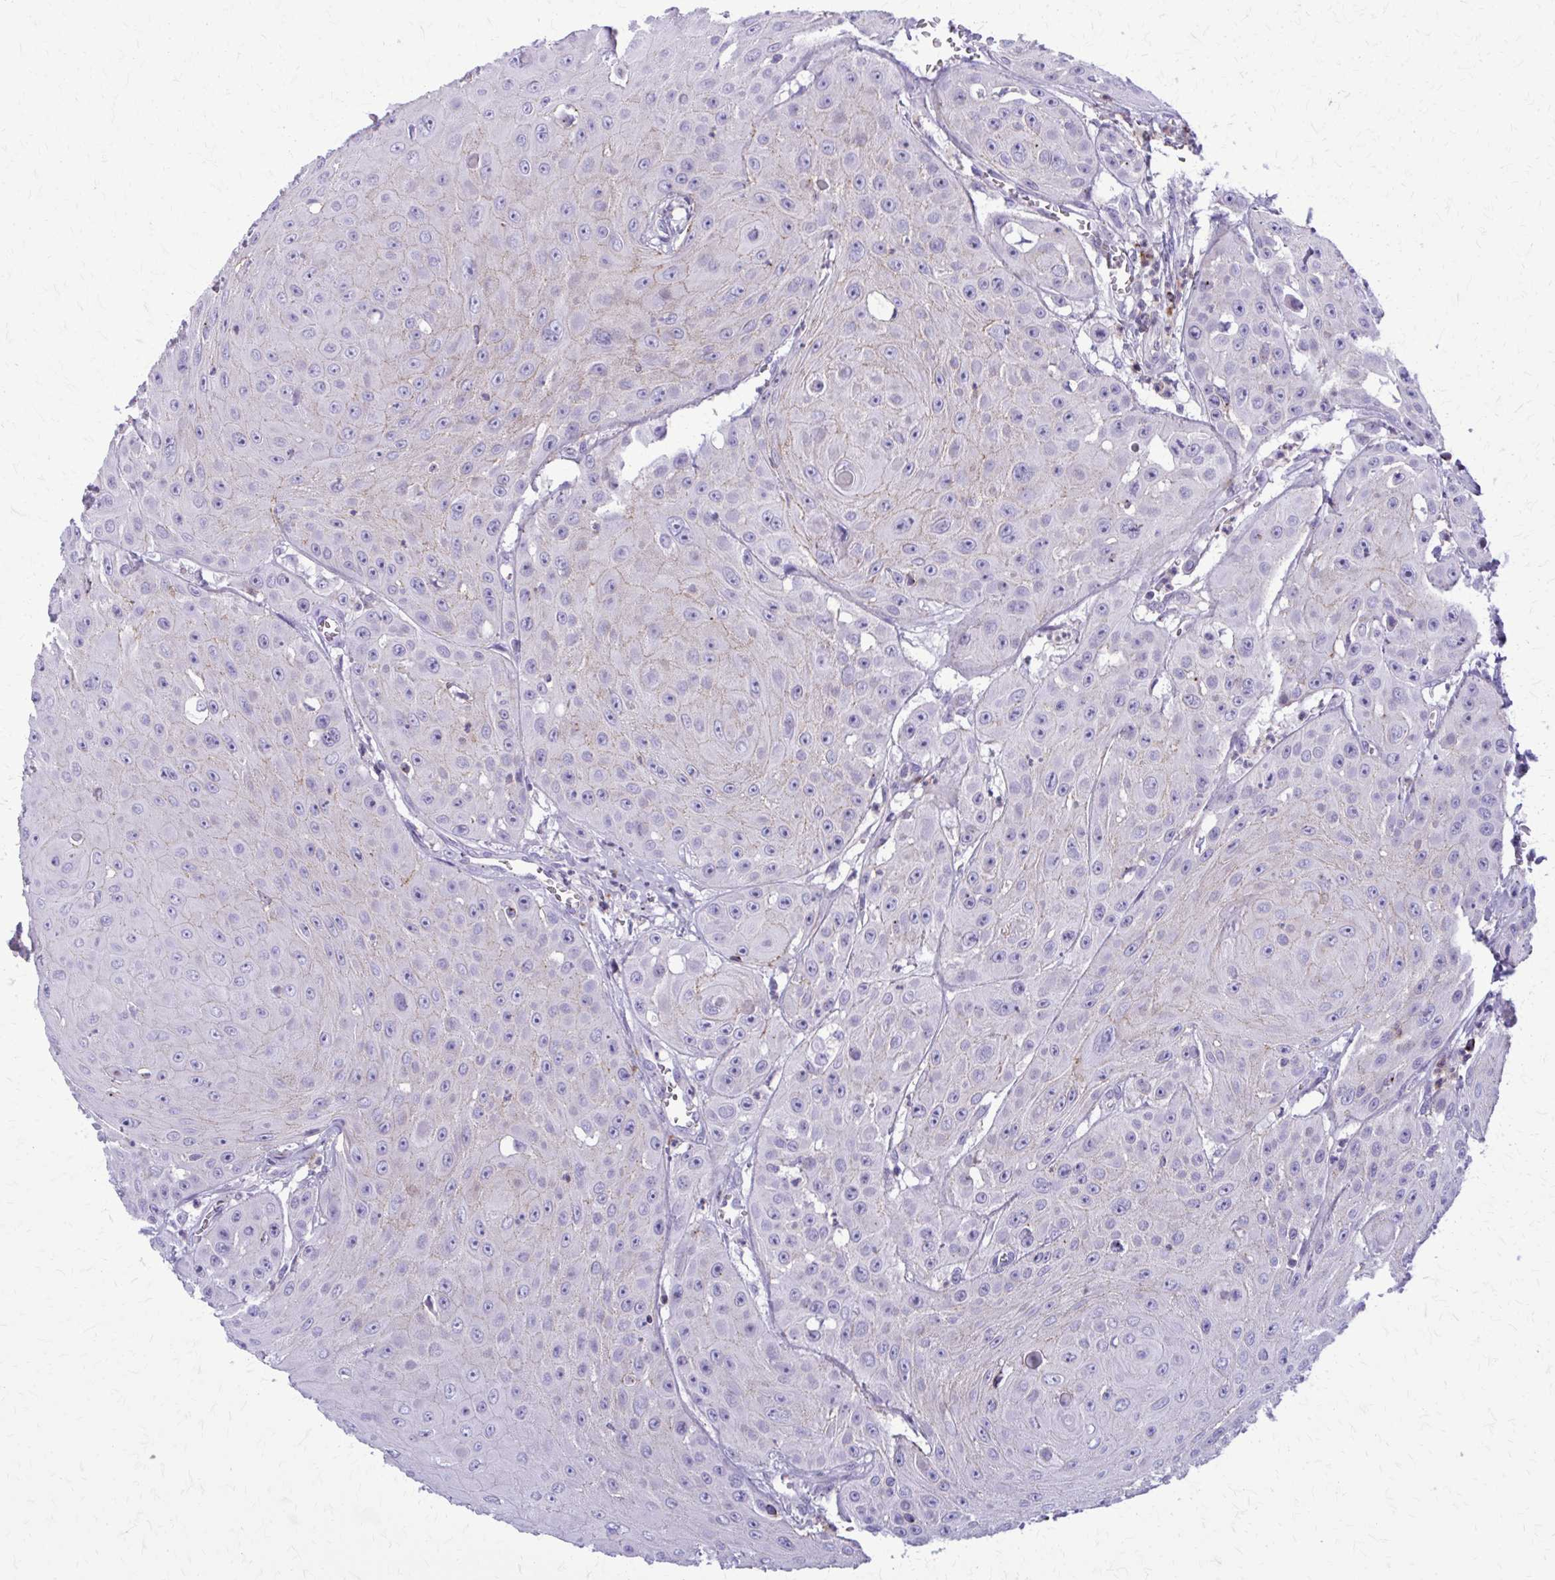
{"staining": {"intensity": "negative", "quantity": "none", "location": "none"}, "tissue": "head and neck cancer", "cell_type": "Tumor cells", "image_type": "cancer", "snomed": [{"axis": "morphology", "description": "Squamous cell carcinoma, NOS"}, {"axis": "topography", "description": "Oral tissue"}, {"axis": "topography", "description": "Head-Neck"}], "caption": "An immunohistochemistry photomicrograph of head and neck cancer (squamous cell carcinoma) is shown. There is no staining in tumor cells of head and neck cancer (squamous cell carcinoma).", "gene": "PEDS1", "patient": {"sex": "male", "age": 81}}